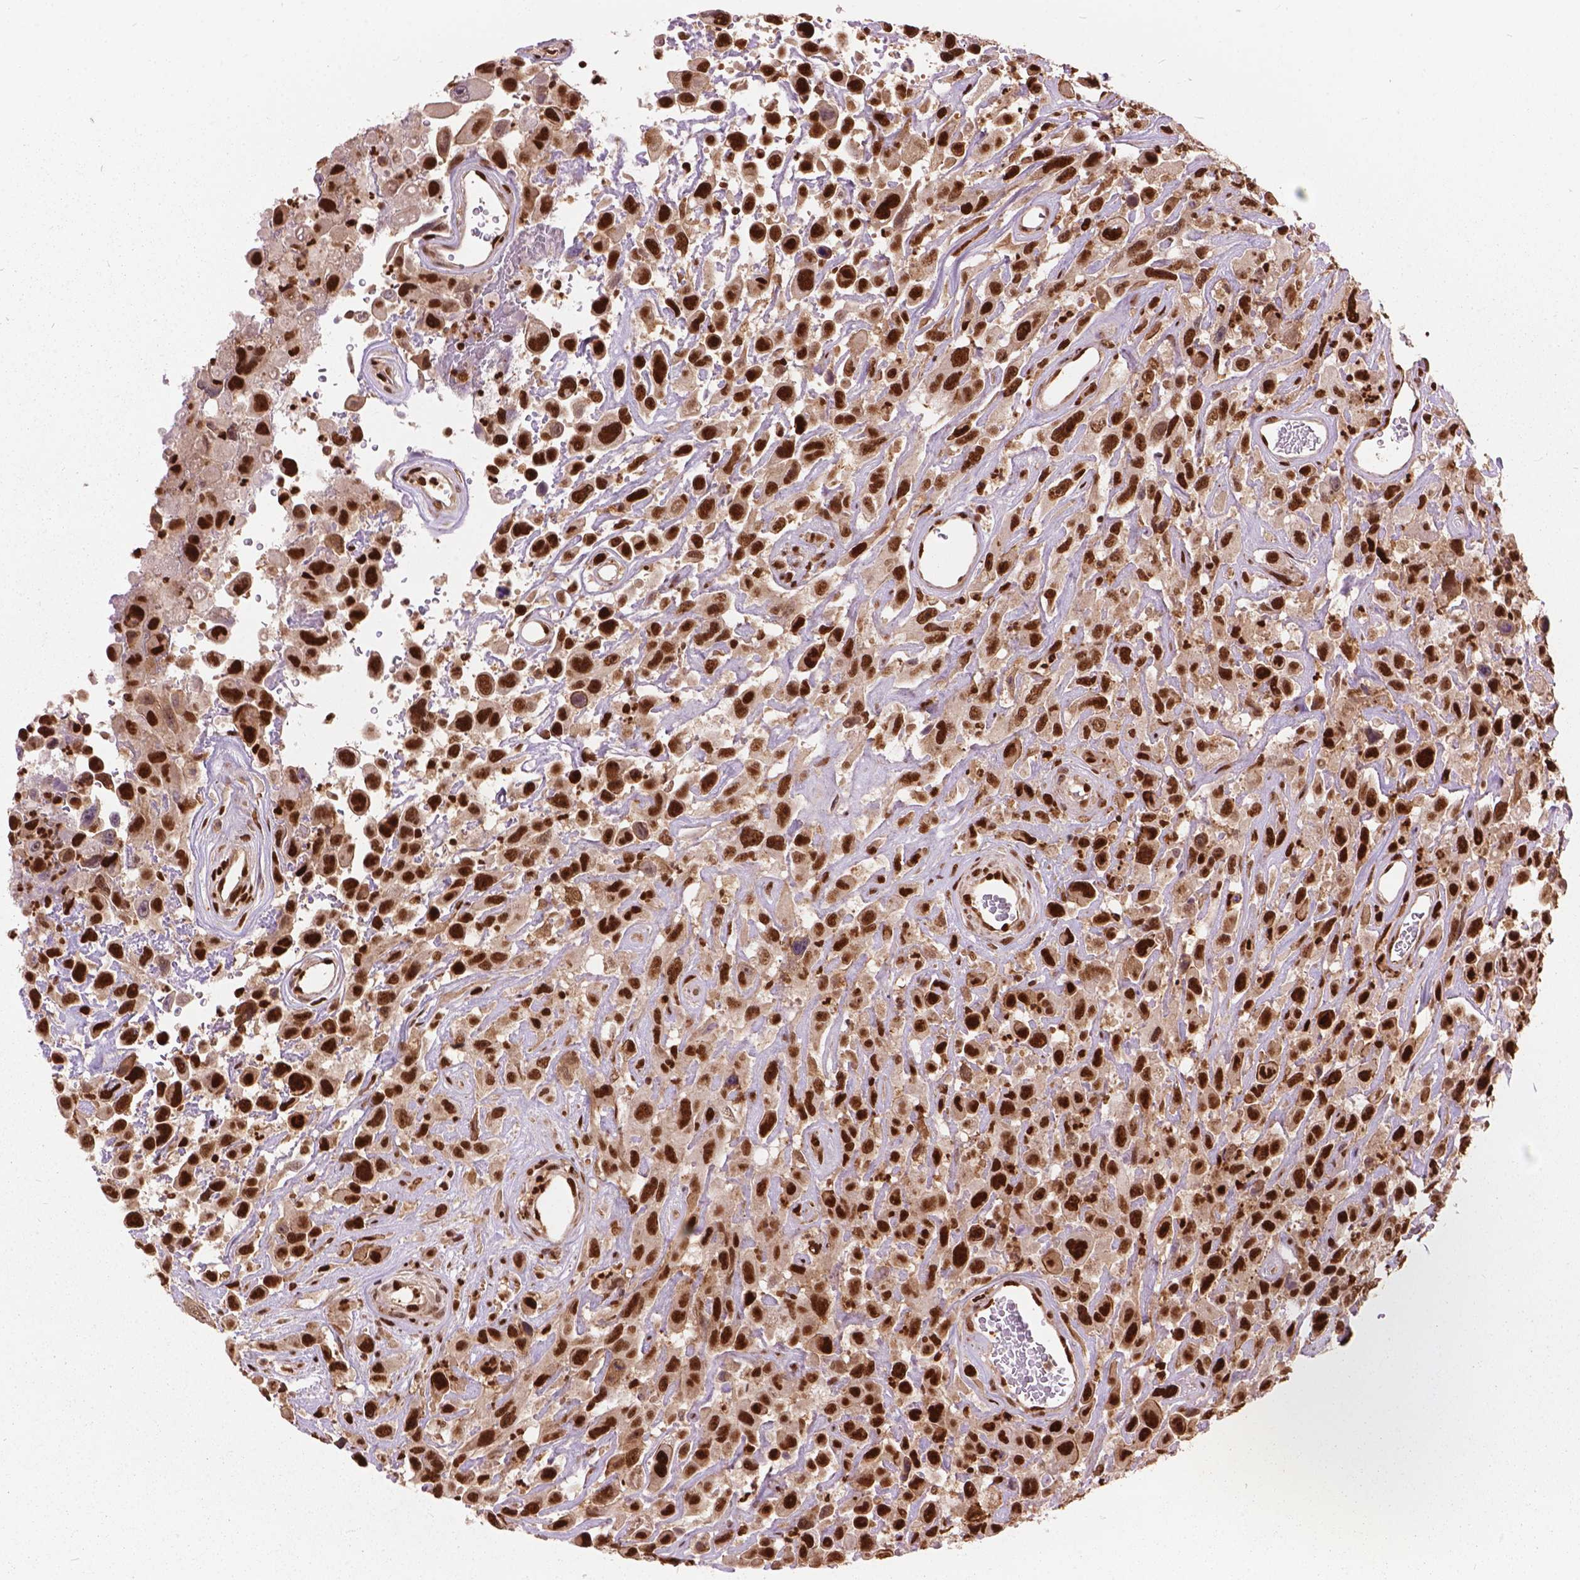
{"staining": {"intensity": "strong", "quantity": ">75%", "location": "nuclear"}, "tissue": "urothelial cancer", "cell_type": "Tumor cells", "image_type": "cancer", "snomed": [{"axis": "morphology", "description": "Urothelial carcinoma, High grade"}, {"axis": "topography", "description": "Urinary bladder"}], "caption": "Immunohistochemical staining of urothelial cancer exhibits high levels of strong nuclear protein expression in approximately >75% of tumor cells.", "gene": "ANP32B", "patient": {"sex": "male", "age": 53}}